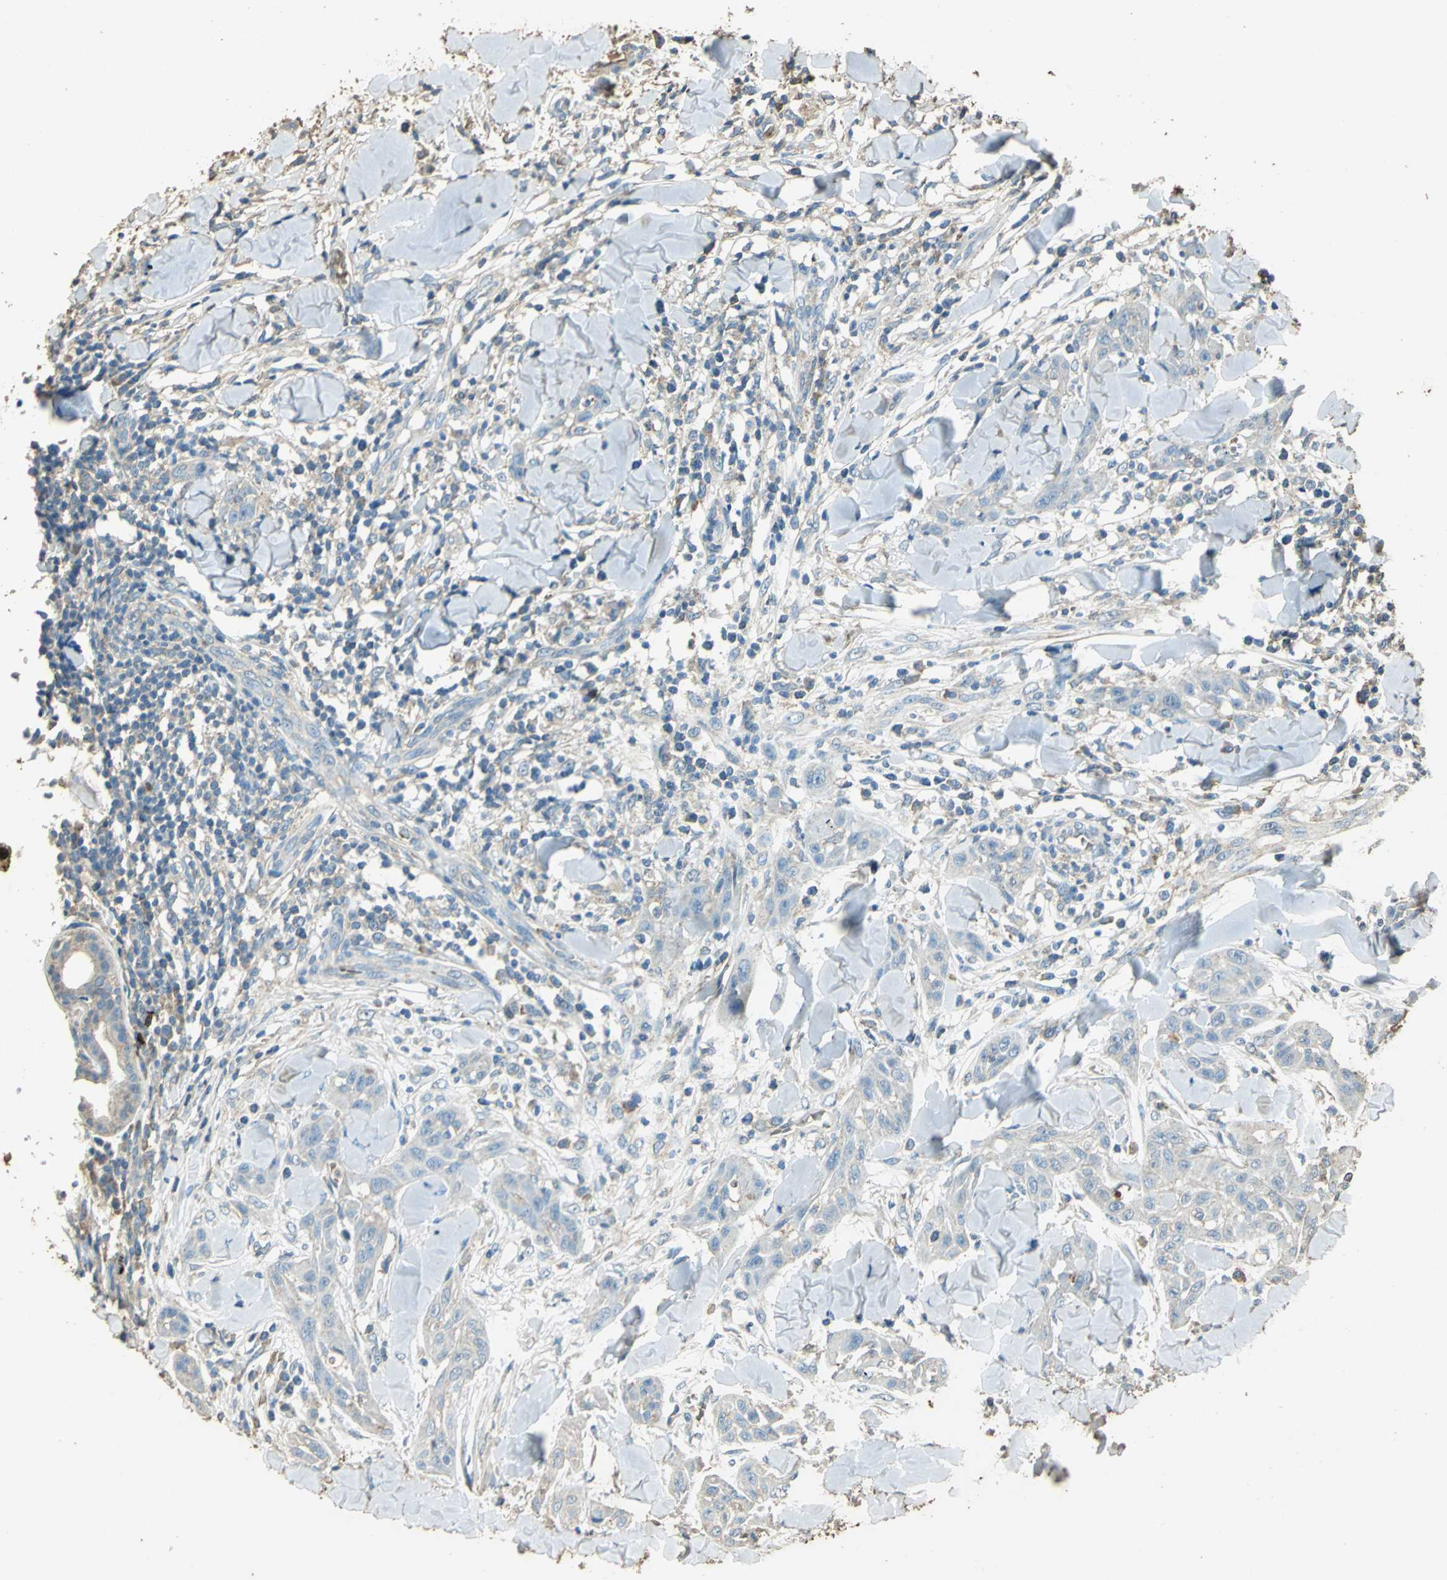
{"staining": {"intensity": "weak", "quantity": "<25%", "location": "cytoplasmic/membranous"}, "tissue": "skin cancer", "cell_type": "Tumor cells", "image_type": "cancer", "snomed": [{"axis": "morphology", "description": "Squamous cell carcinoma, NOS"}, {"axis": "topography", "description": "Skin"}], "caption": "The immunohistochemistry image has no significant positivity in tumor cells of skin cancer tissue.", "gene": "TRAPPC2", "patient": {"sex": "male", "age": 24}}